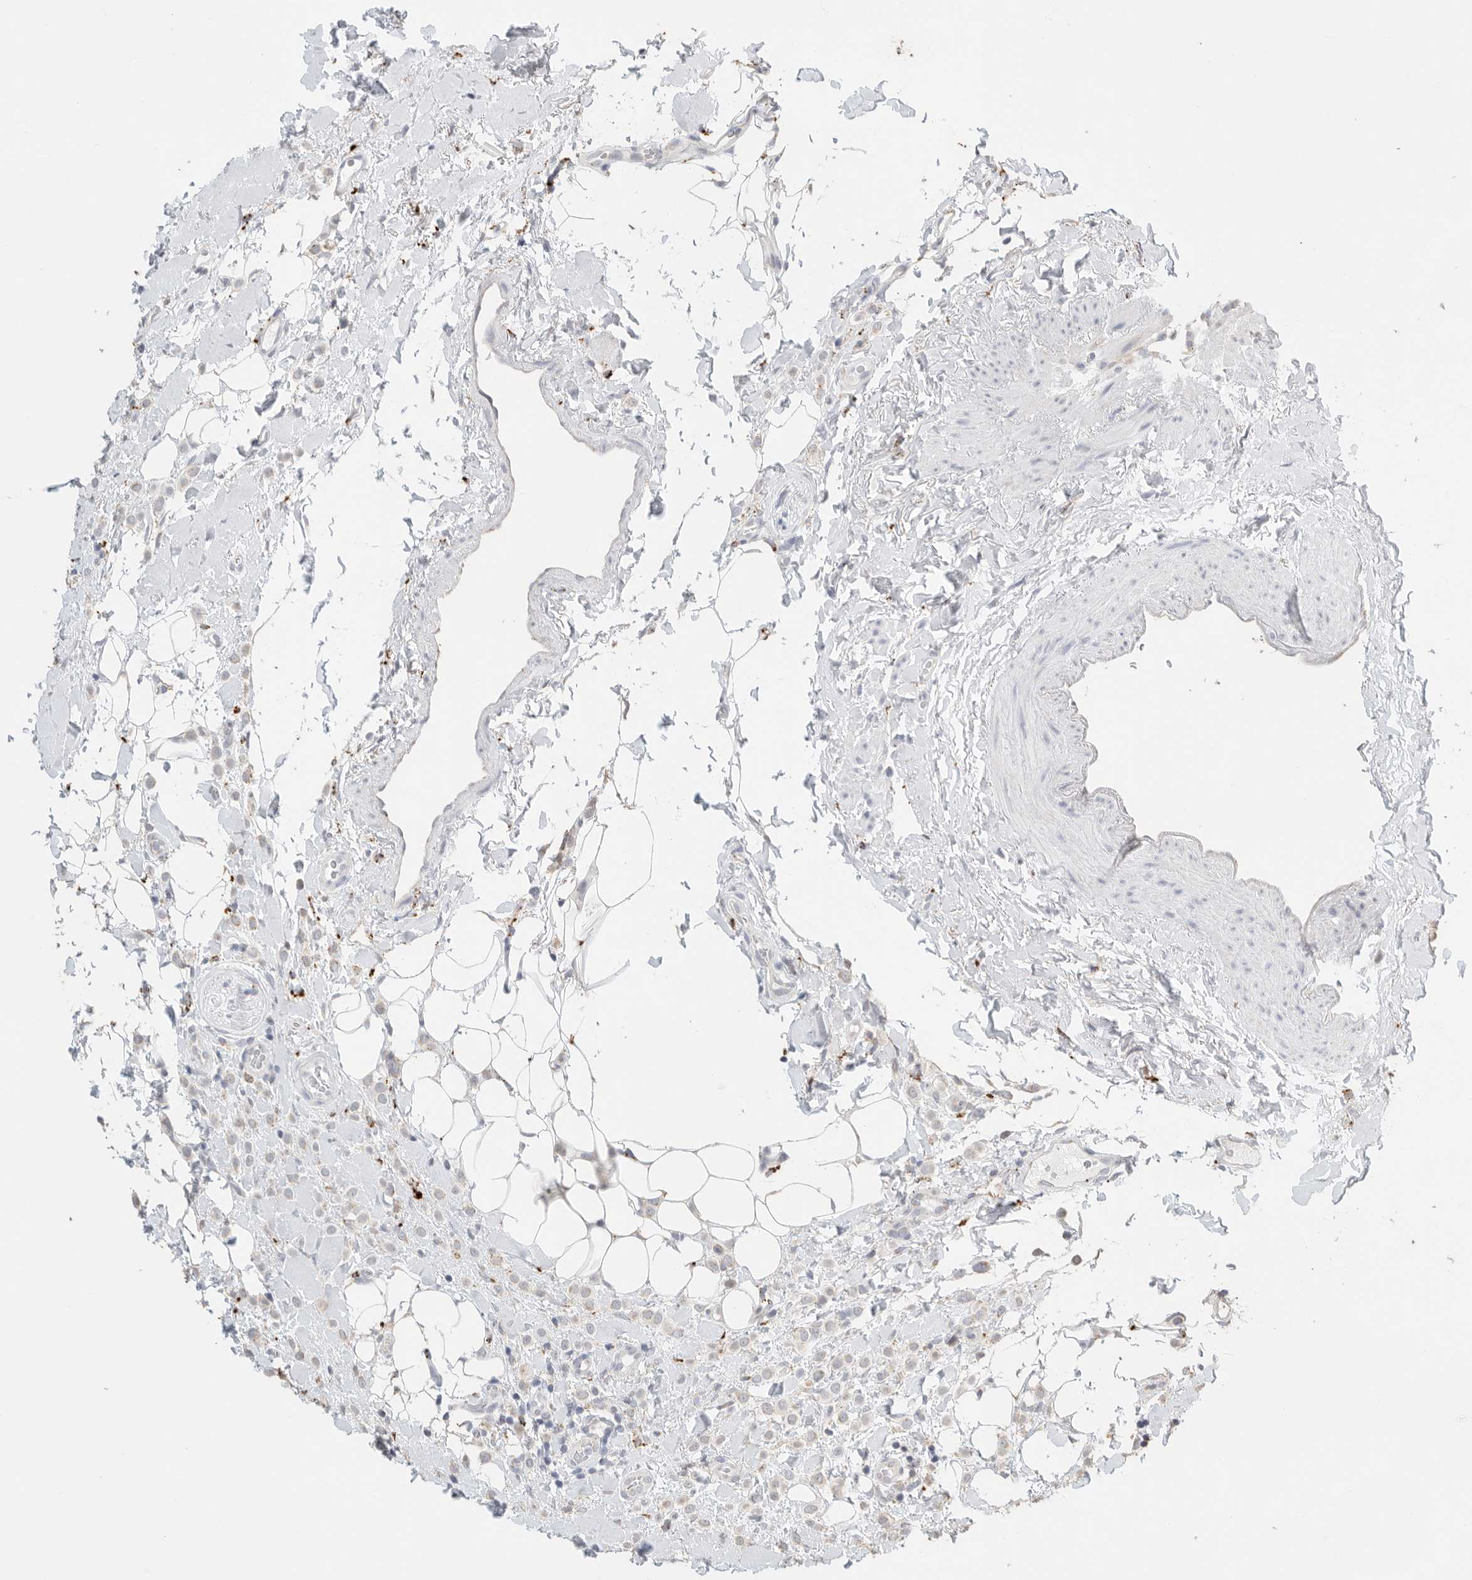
{"staining": {"intensity": "negative", "quantity": "none", "location": "none"}, "tissue": "breast cancer", "cell_type": "Tumor cells", "image_type": "cancer", "snomed": [{"axis": "morphology", "description": "Normal tissue, NOS"}, {"axis": "morphology", "description": "Lobular carcinoma"}, {"axis": "topography", "description": "Breast"}], "caption": "A high-resolution image shows immunohistochemistry (IHC) staining of lobular carcinoma (breast), which exhibits no significant staining in tumor cells. (DAB (3,3'-diaminobenzidine) IHC, high magnification).", "gene": "GGH", "patient": {"sex": "female", "age": 50}}